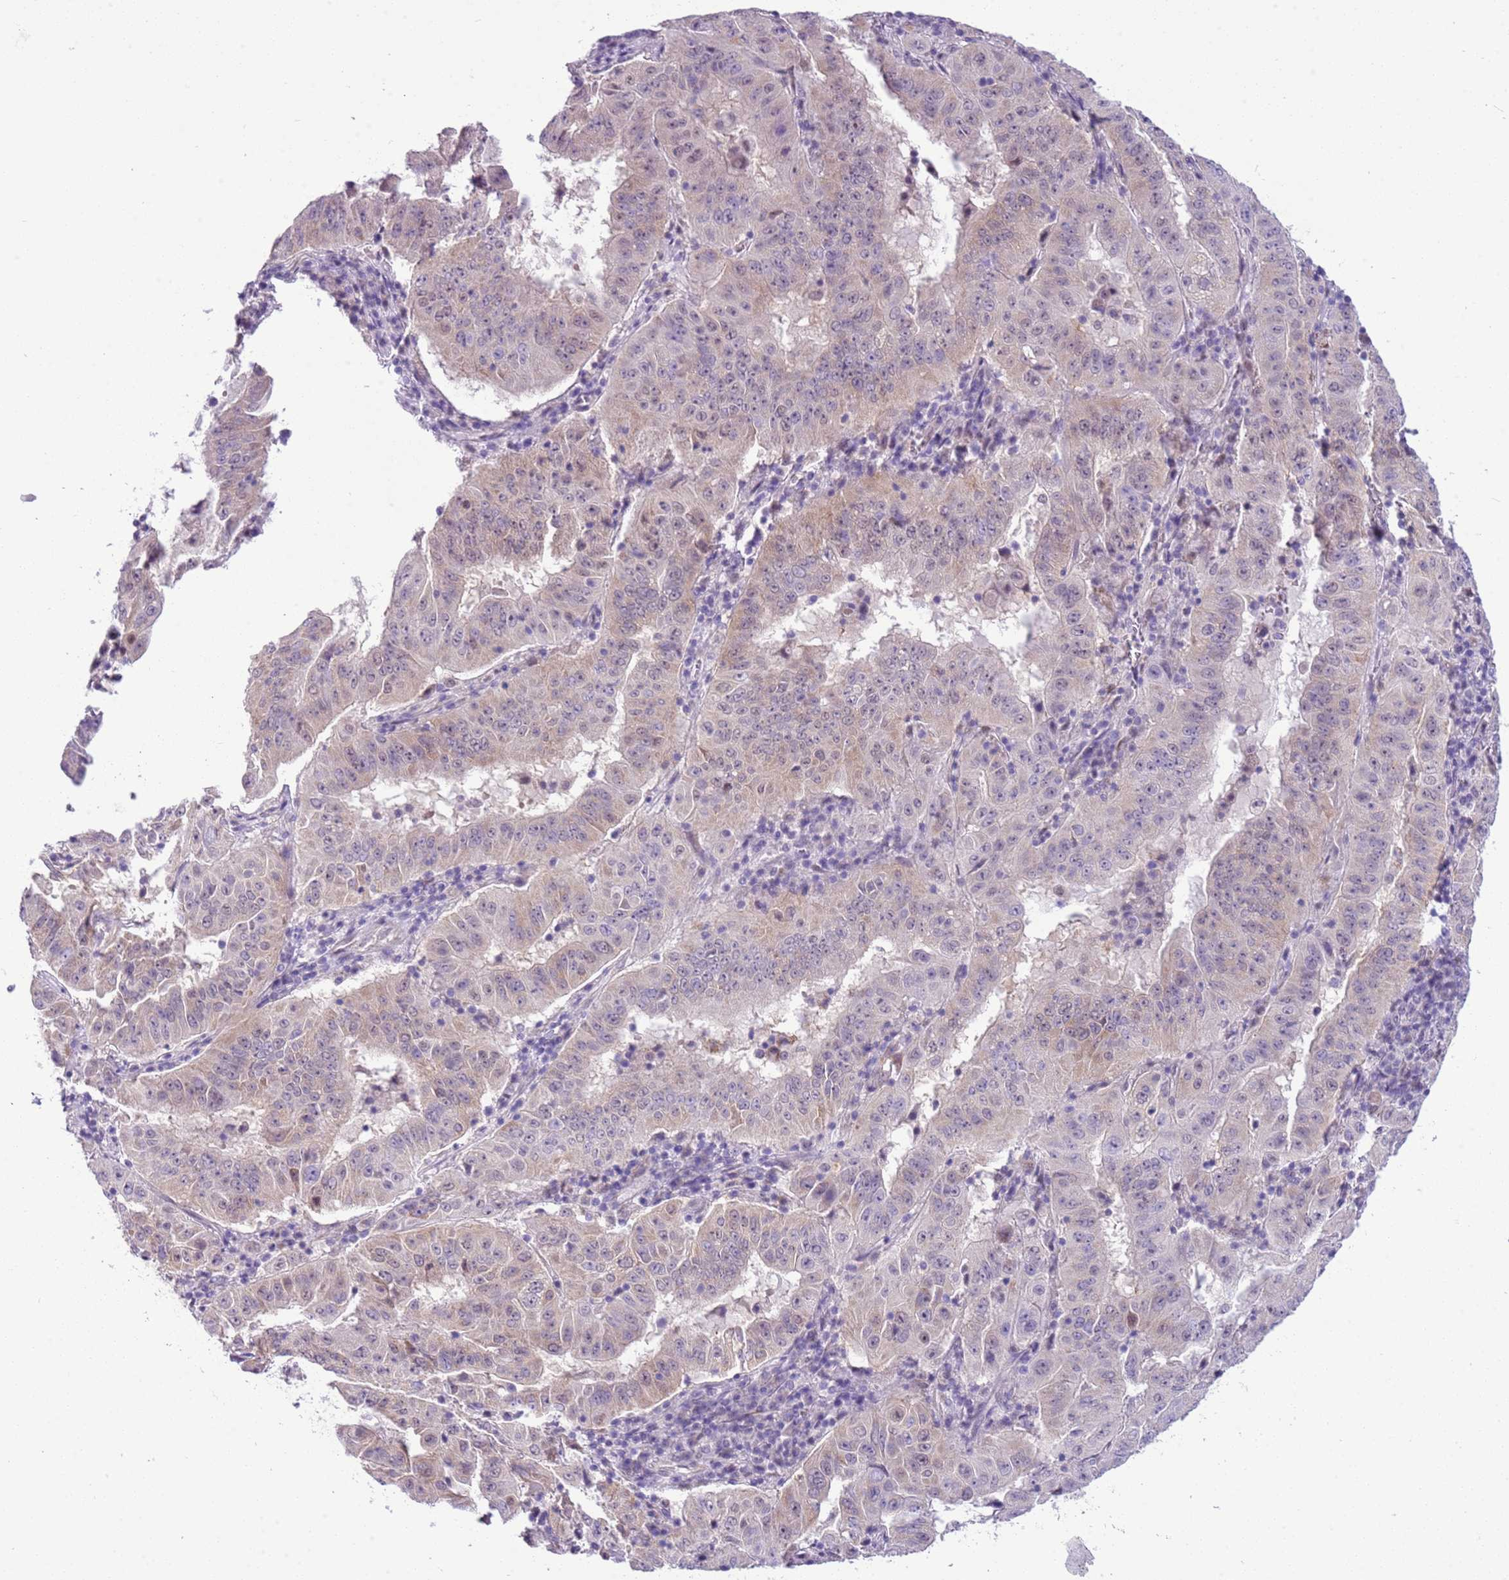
{"staining": {"intensity": "negative", "quantity": "none", "location": "none"}, "tissue": "pancreatic cancer", "cell_type": "Tumor cells", "image_type": "cancer", "snomed": [{"axis": "morphology", "description": "Adenocarcinoma, NOS"}, {"axis": "topography", "description": "Pancreas"}], "caption": "DAB immunohistochemical staining of human pancreatic cancer demonstrates no significant expression in tumor cells.", "gene": "FAM120C", "patient": {"sex": "male", "age": 63}}